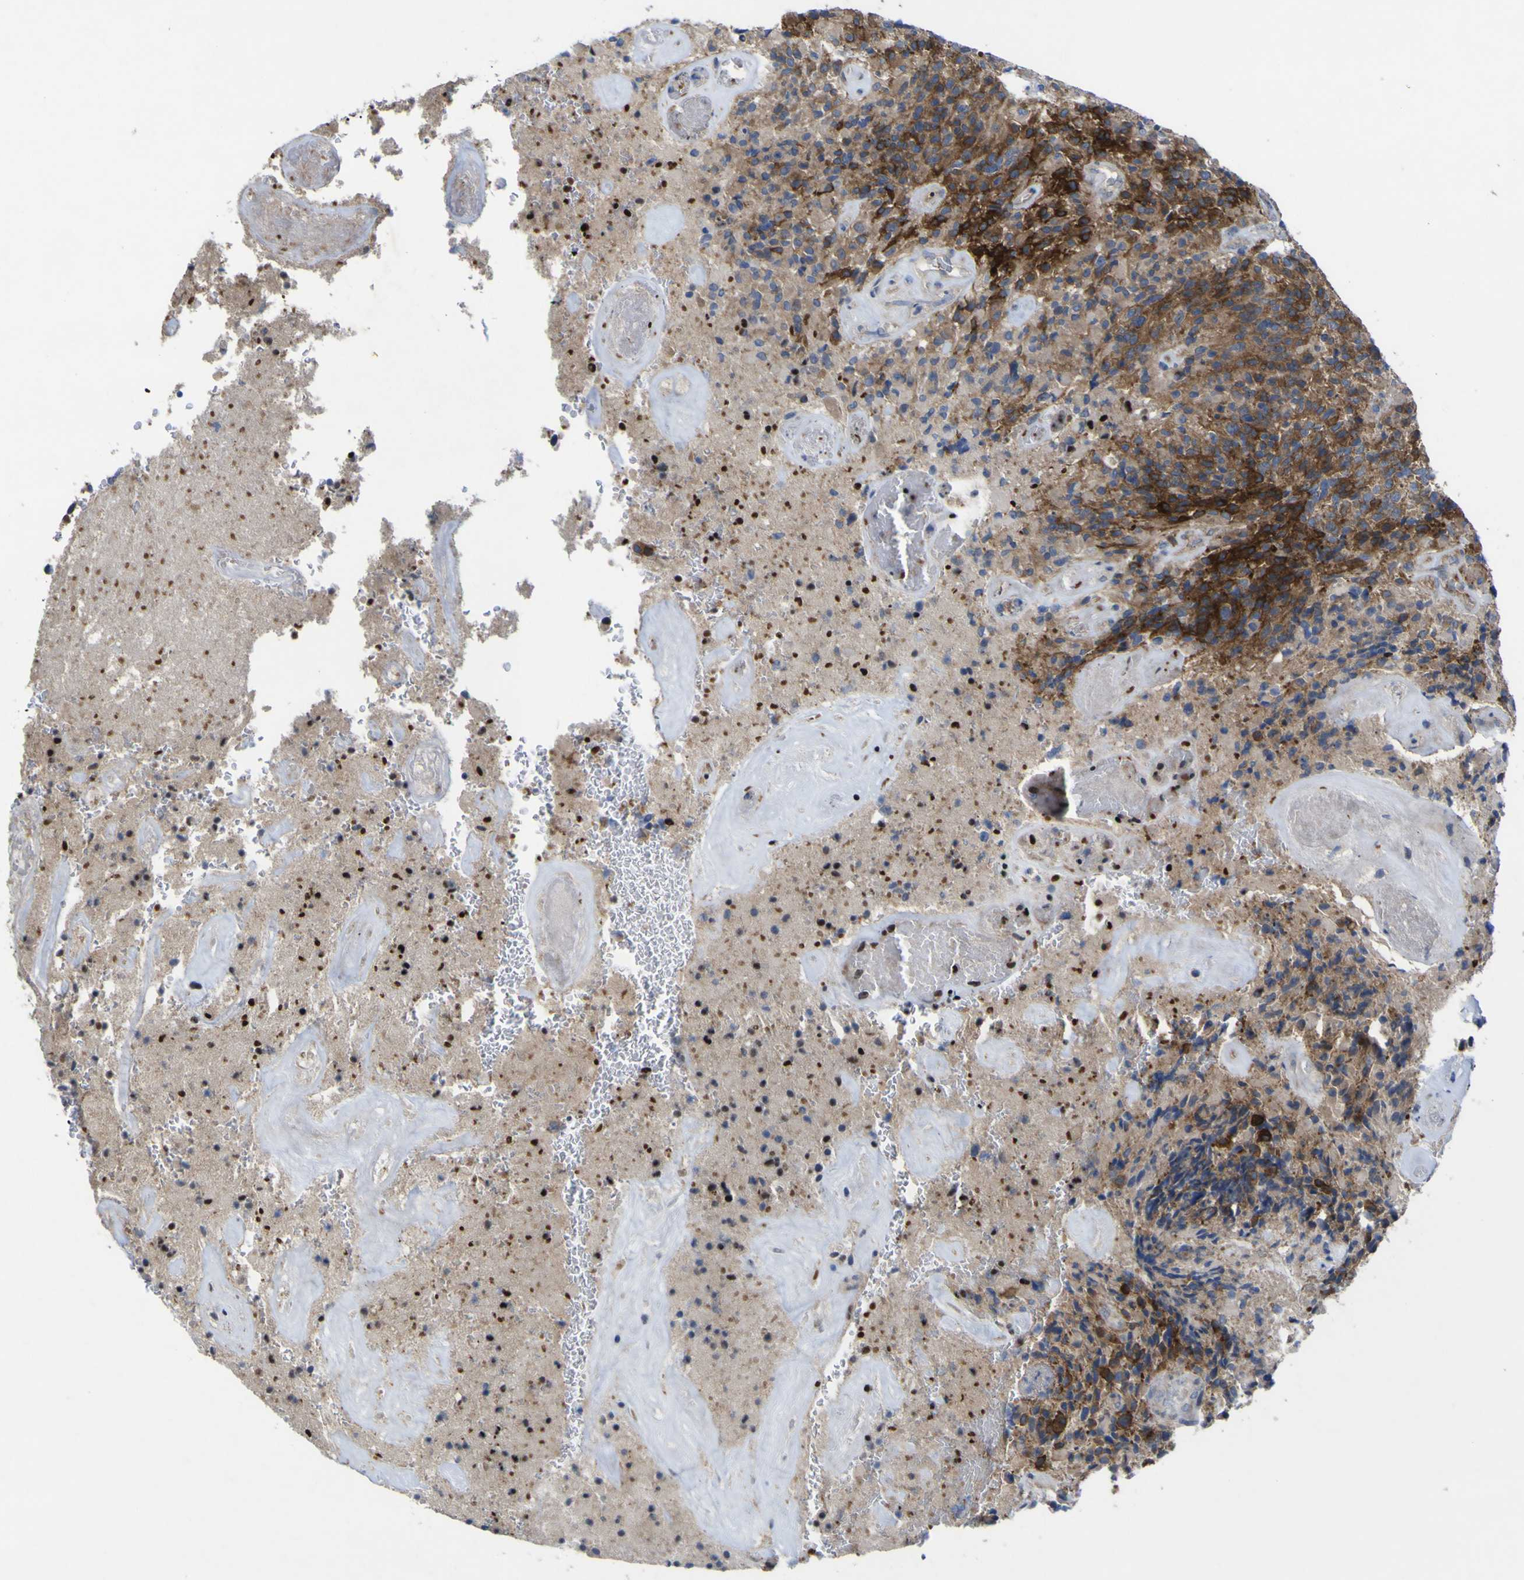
{"staining": {"intensity": "strong", "quantity": "25%-75%", "location": "cytoplasmic/membranous"}, "tissue": "glioma", "cell_type": "Tumor cells", "image_type": "cancer", "snomed": [{"axis": "morphology", "description": "Glioma, malignant, High grade"}, {"axis": "topography", "description": "Brain"}], "caption": "DAB immunohistochemical staining of human malignant glioma (high-grade) exhibits strong cytoplasmic/membranous protein positivity in about 25%-75% of tumor cells.", "gene": "NAV1", "patient": {"sex": "male", "age": 71}}